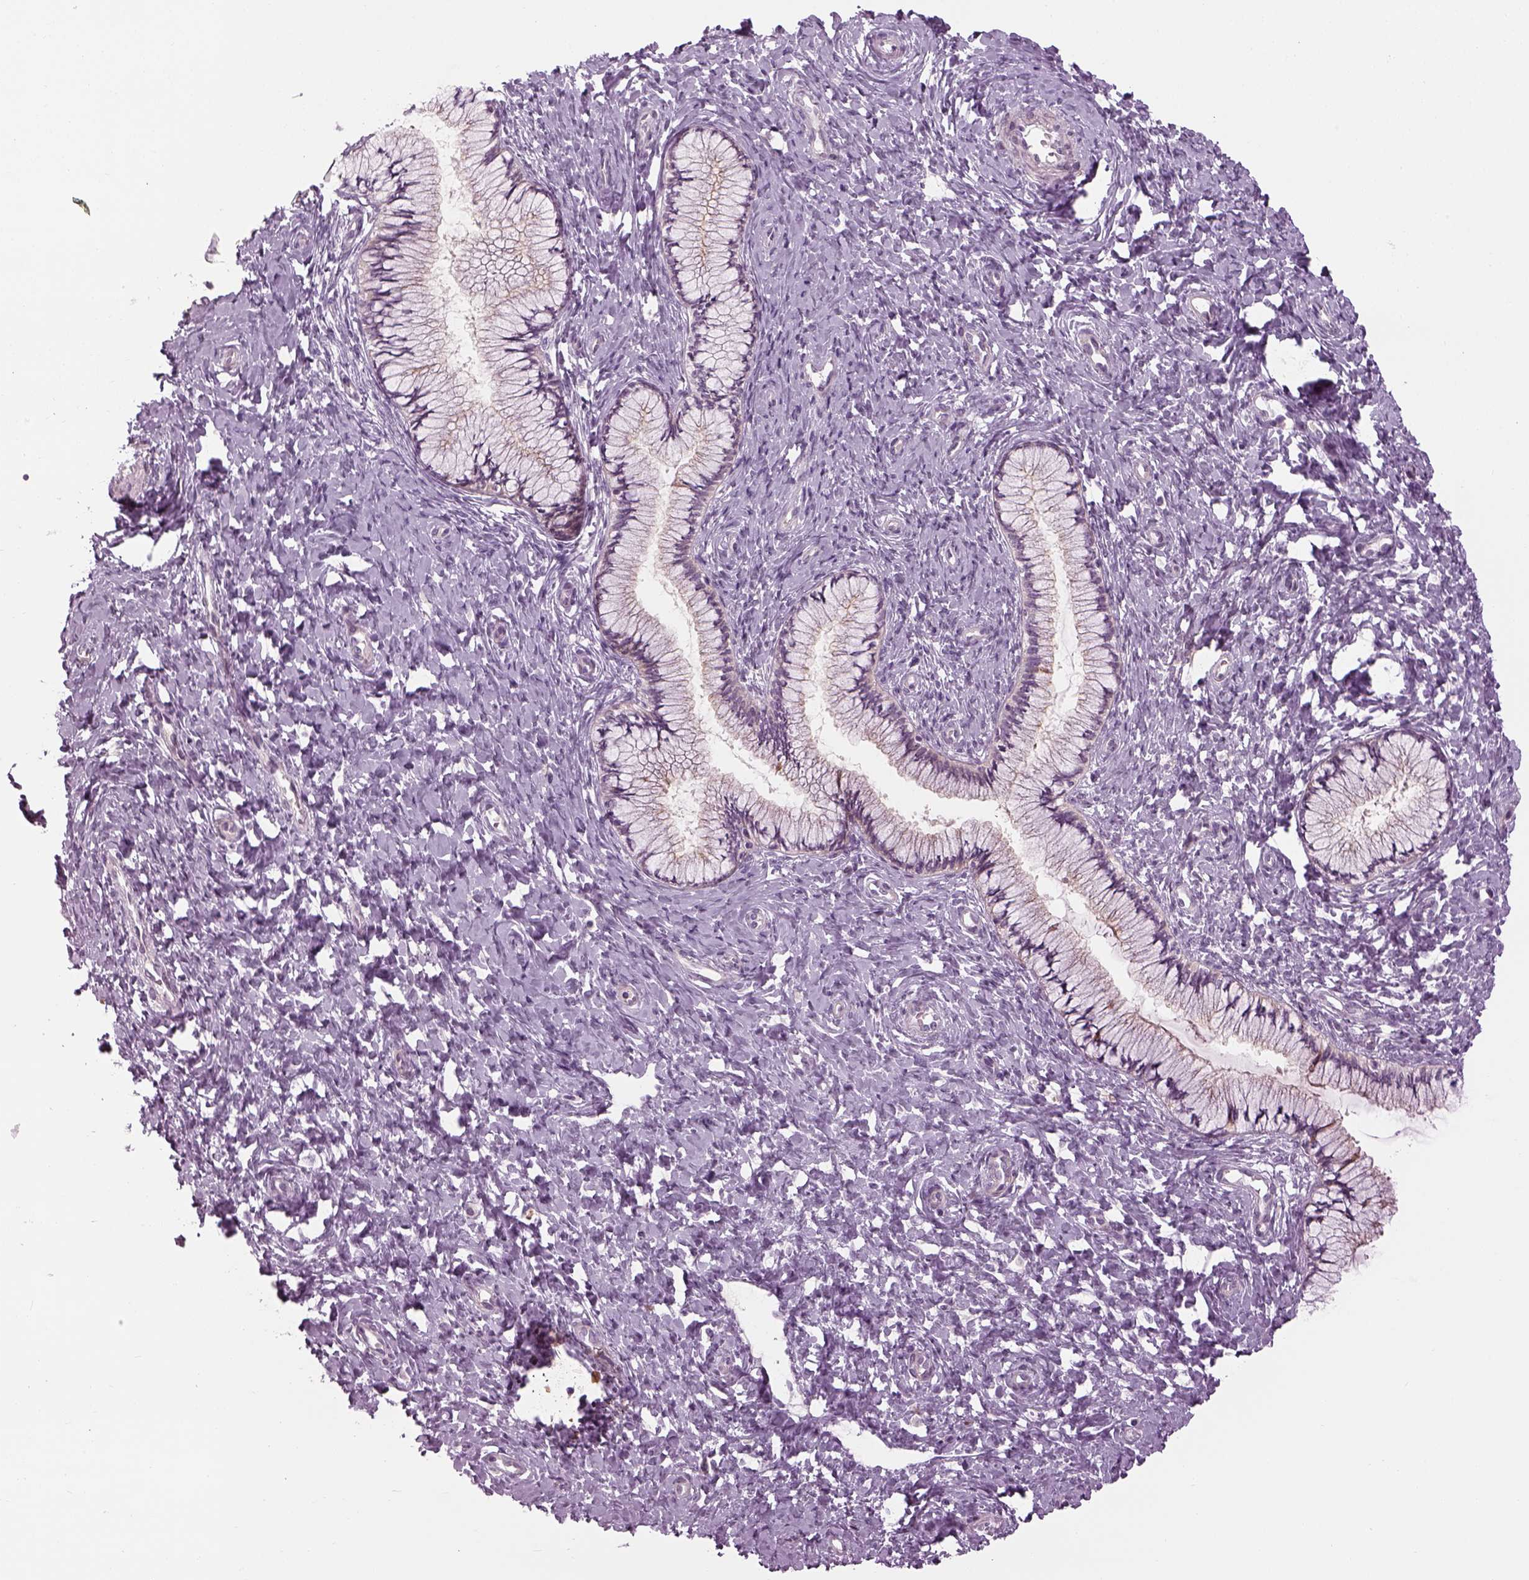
{"staining": {"intensity": "negative", "quantity": "none", "location": "none"}, "tissue": "cervix", "cell_type": "Glandular cells", "image_type": "normal", "snomed": [{"axis": "morphology", "description": "Normal tissue, NOS"}, {"axis": "topography", "description": "Cervix"}], "caption": "Immunohistochemistry (IHC) photomicrograph of normal cervix stained for a protein (brown), which displays no staining in glandular cells.", "gene": "LRRIQ3", "patient": {"sex": "female", "age": 37}}